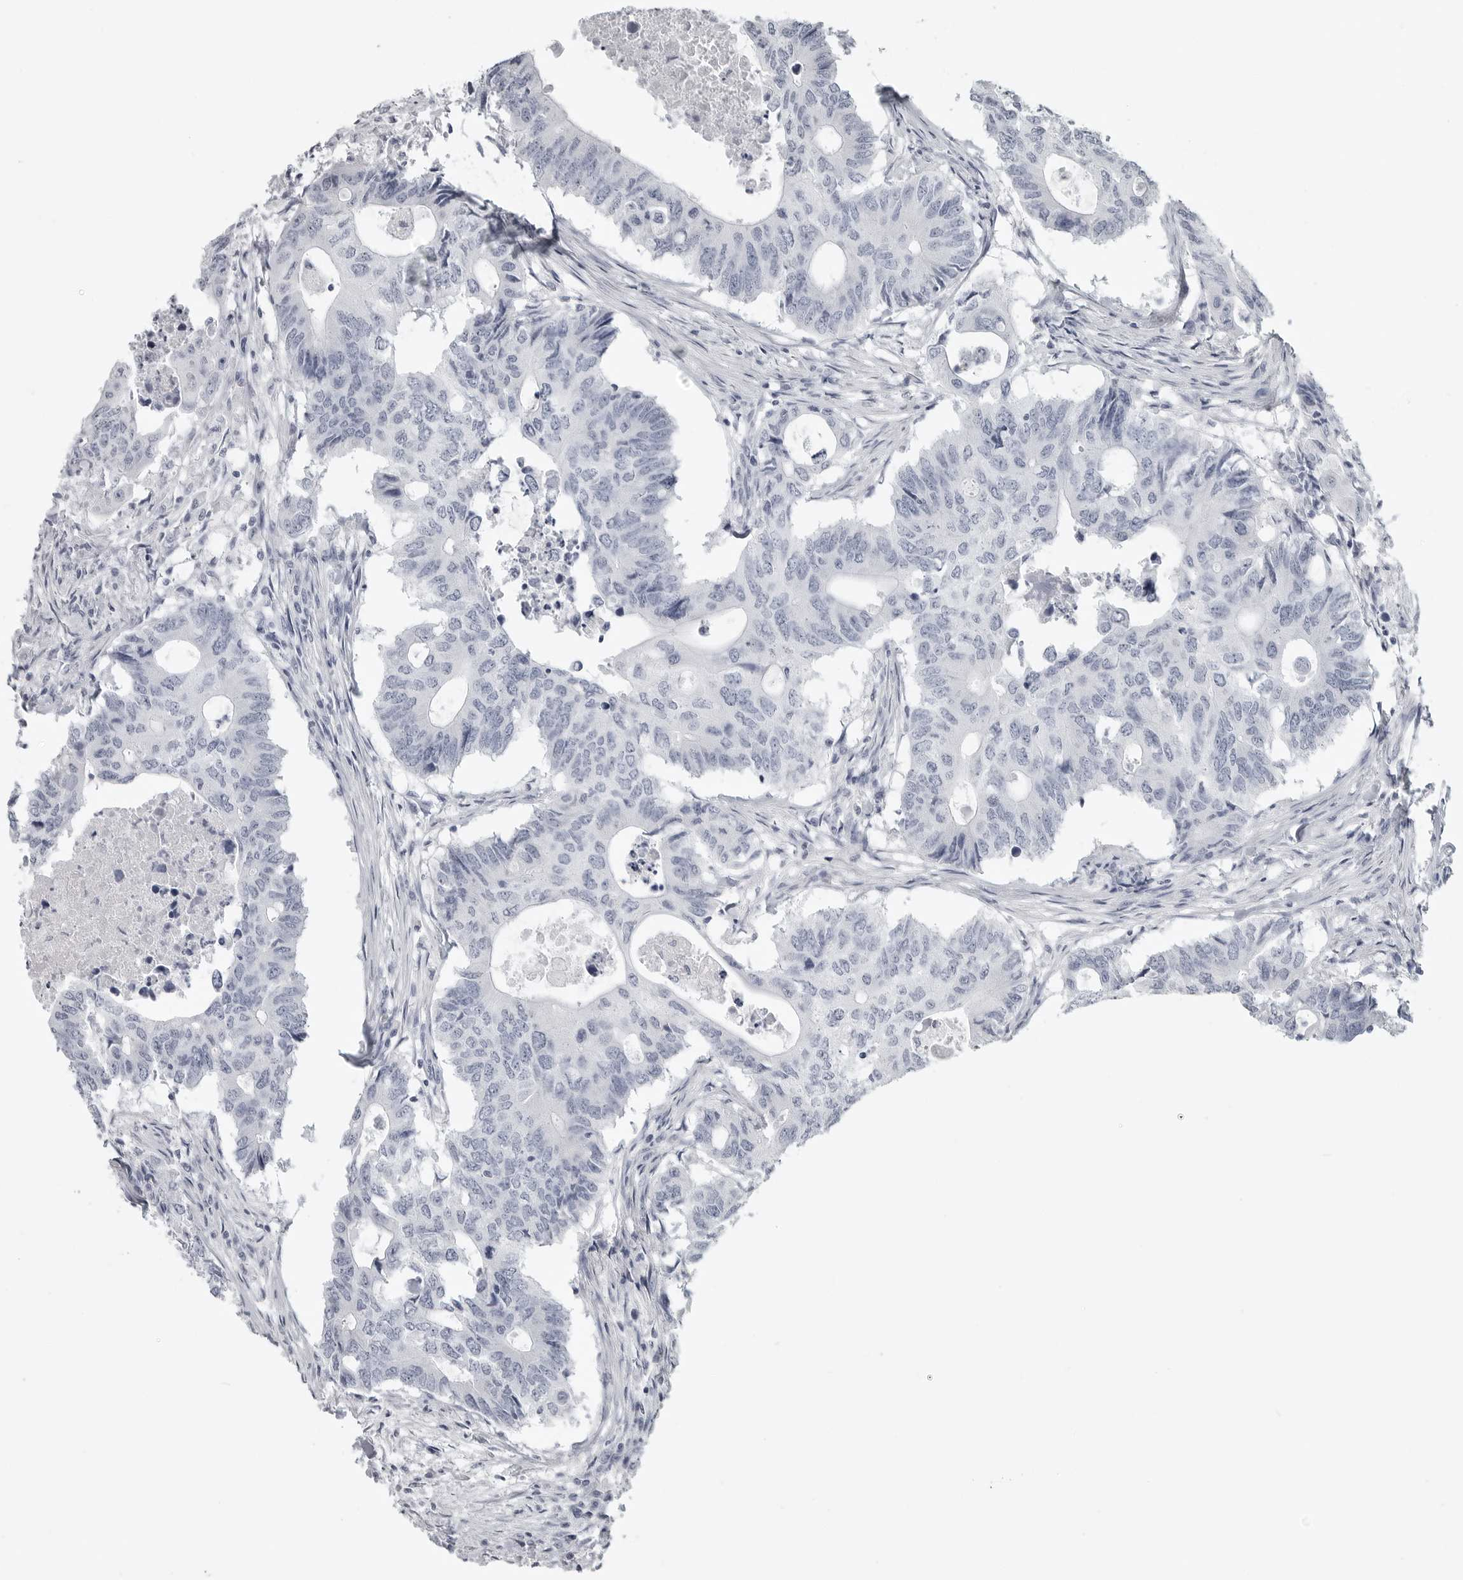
{"staining": {"intensity": "negative", "quantity": "none", "location": "none"}, "tissue": "colorectal cancer", "cell_type": "Tumor cells", "image_type": "cancer", "snomed": [{"axis": "morphology", "description": "Adenocarcinoma, NOS"}, {"axis": "topography", "description": "Colon"}], "caption": "This is an immunohistochemistry (IHC) histopathology image of colorectal adenocarcinoma. There is no expression in tumor cells.", "gene": "LY6D", "patient": {"sex": "male", "age": 71}}